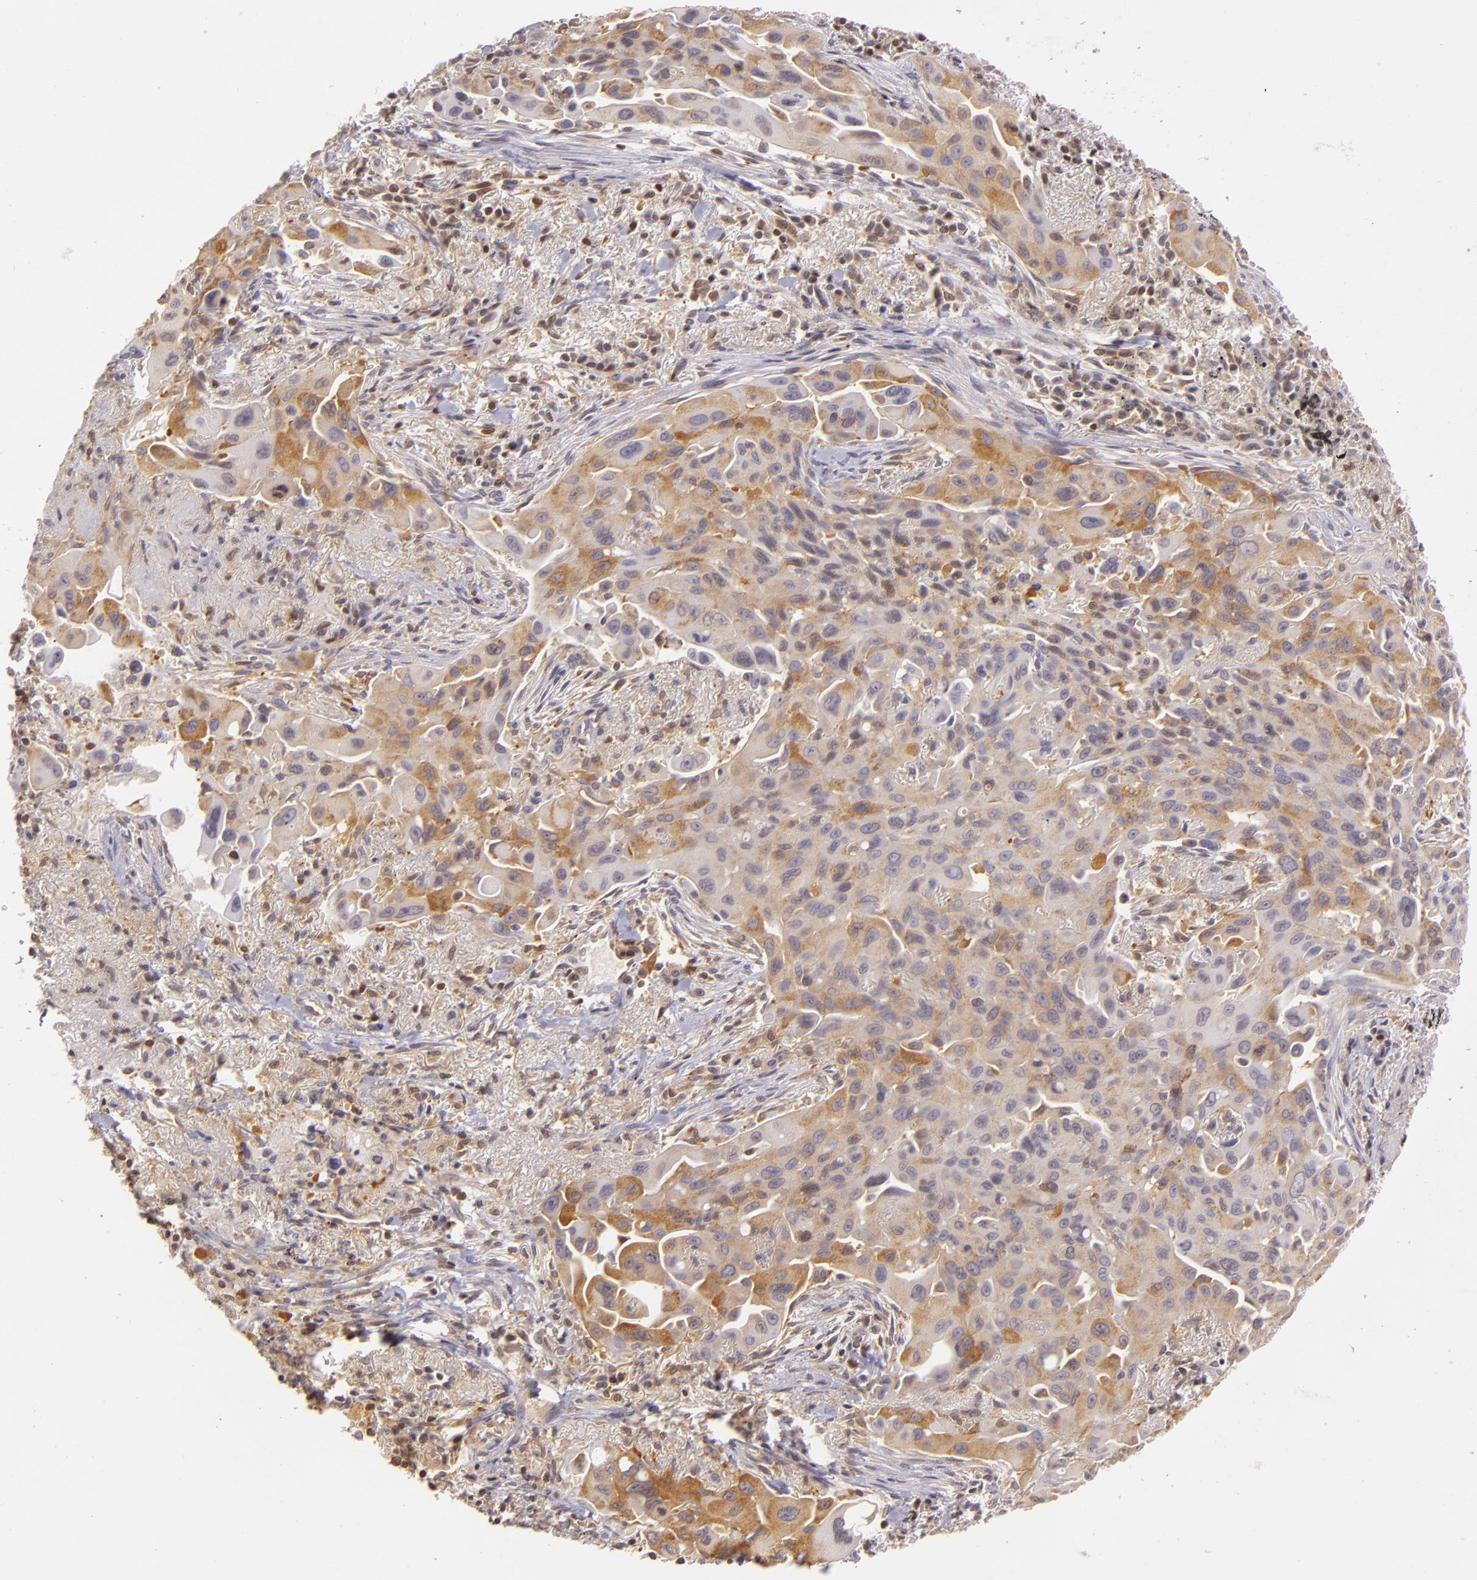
{"staining": {"intensity": "moderate", "quantity": "25%-75%", "location": "cytoplasmic/membranous"}, "tissue": "lung cancer", "cell_type": "Tumor cells", "image_type": "cancer", "snomed": [{"axis": "morphology", "description": "Adenocarcinoma, NOS"}, {"axis": "topography", "description": "Lung"}], "caption": "Moderate cytoplasmic/membranous expression is identified in approximately 25%-75% of tumor cells in adenocarcinoma (lung).", "gene": "IMPDH1", "patient": {"sex": "male", "age": 68}}